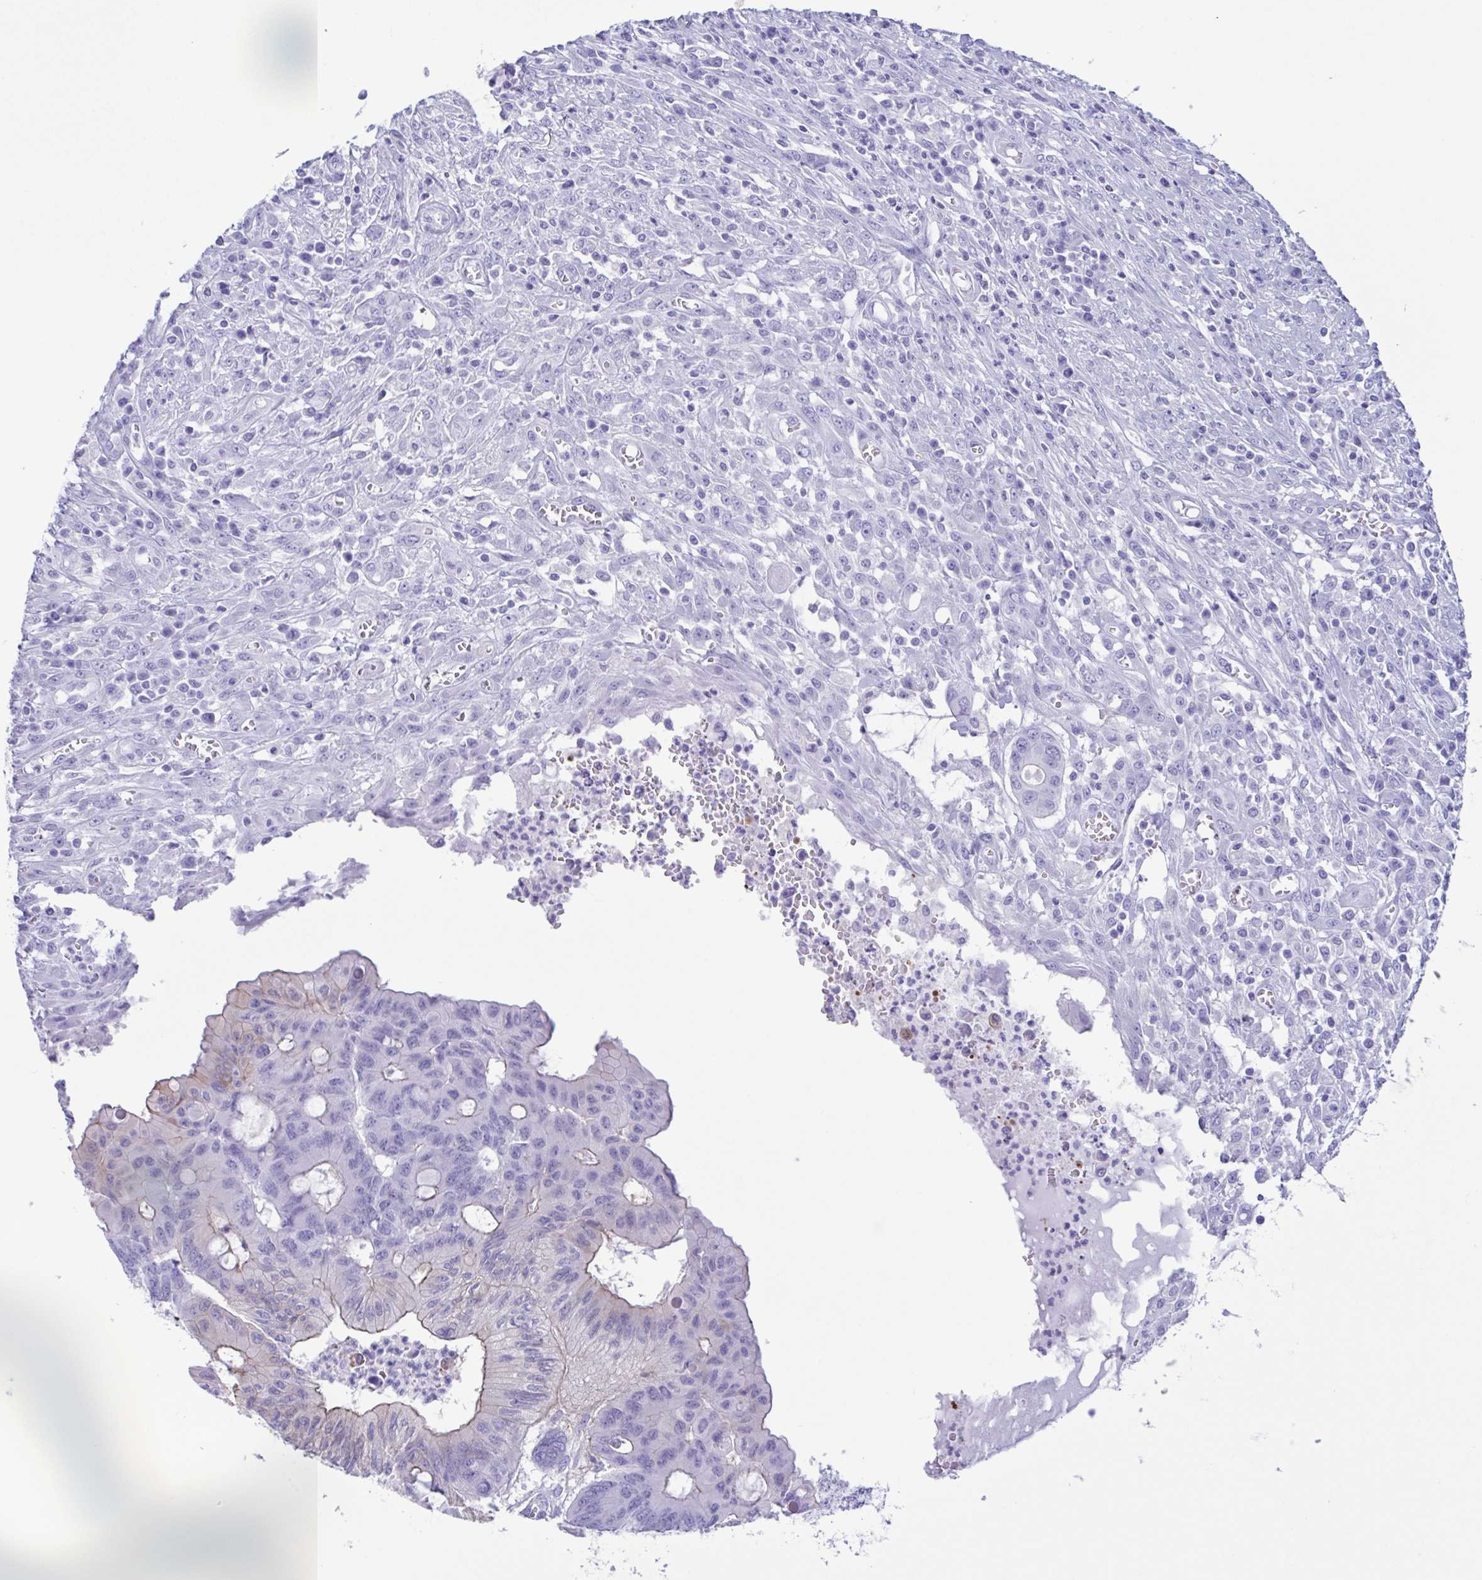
{"staining": {"intensity": "weak", "quantity": "<25%", "location": "cytoplasmic/membranous"}, "tissue": "colorectal cancer", "cell_type": "Tumor cells", "image_type": "cancer", "snomed": [{"axis": "morphology", "description": "Adenocarcinoma, NOS"}, {"axis": "topography", "description": "Colon"}], "caption": "Adenocarcinoma (colorectal) was stained to show a protein in brown. There is no significant expression in tumor cells.", "gene": "TSPY2", "patient": {"sex": "male", "age": 65}}